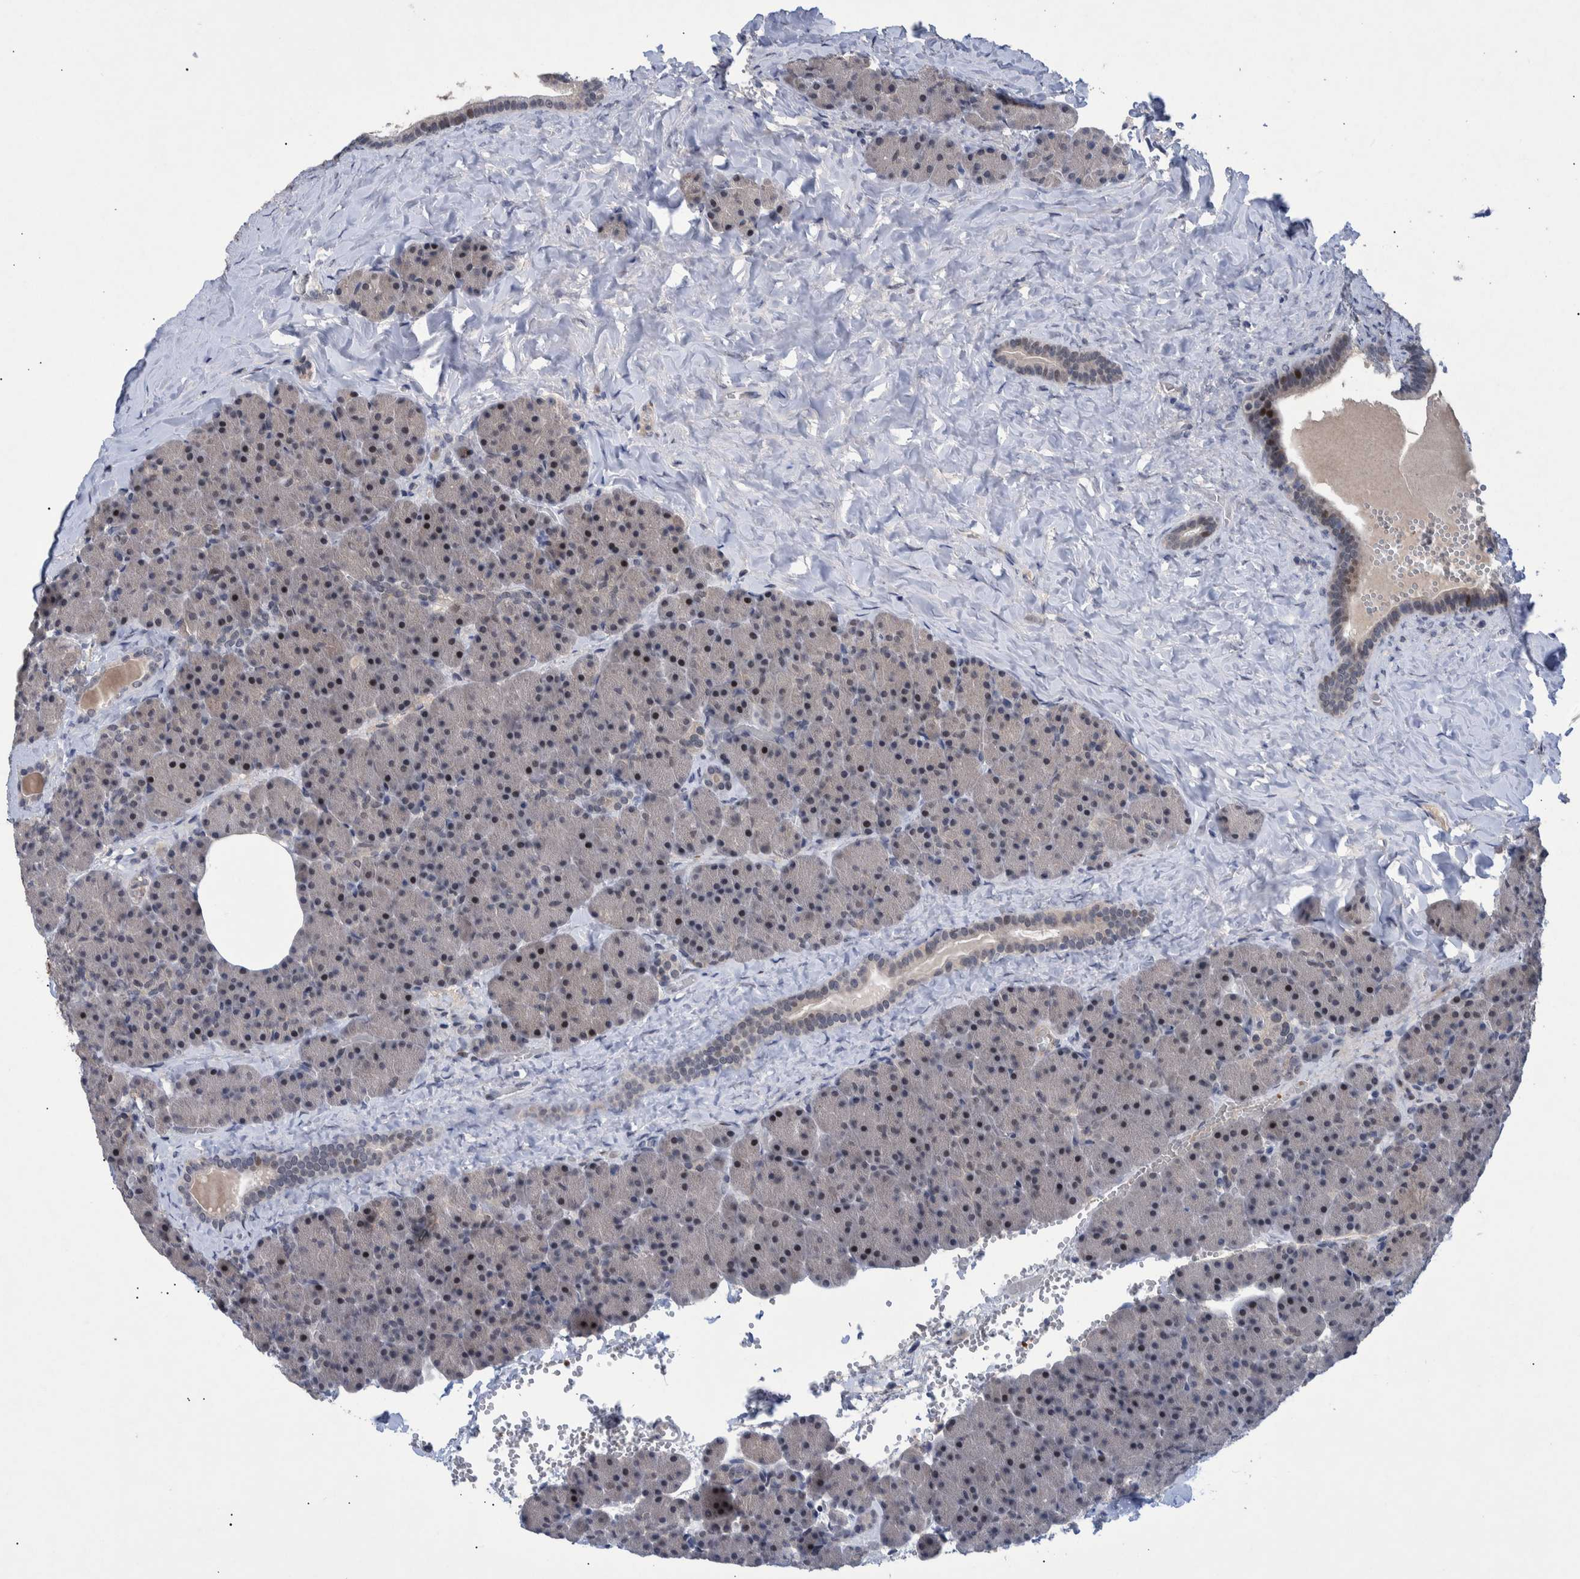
{"staining": {"intensity": "moderate", "quantity": "<25%", "location": "nuclear"}, "tissue": "pancreas", "cell_type": "Exocrine glandular cells", "image_type": "normal", "snomed": [{"axis": "morphology", "description": "Normal tissue, NOS"}, {"axis": "morphology", "description": "Carcinoid, malignant, NOS"}, {"axis": "topography", "description": "Pancreas"}], "caption": "Protein positivity by immunohistochemistry shows moderate nuclear staining in approximately <25% of exocrine glandular cells in benign pancreas. (Stains: DAB in brown, nuclei in blue, Microscopy: brightfield microscopy at high magnification).", "gene": "ESRP1", "patient": {"sex": "female", "age": 35}}